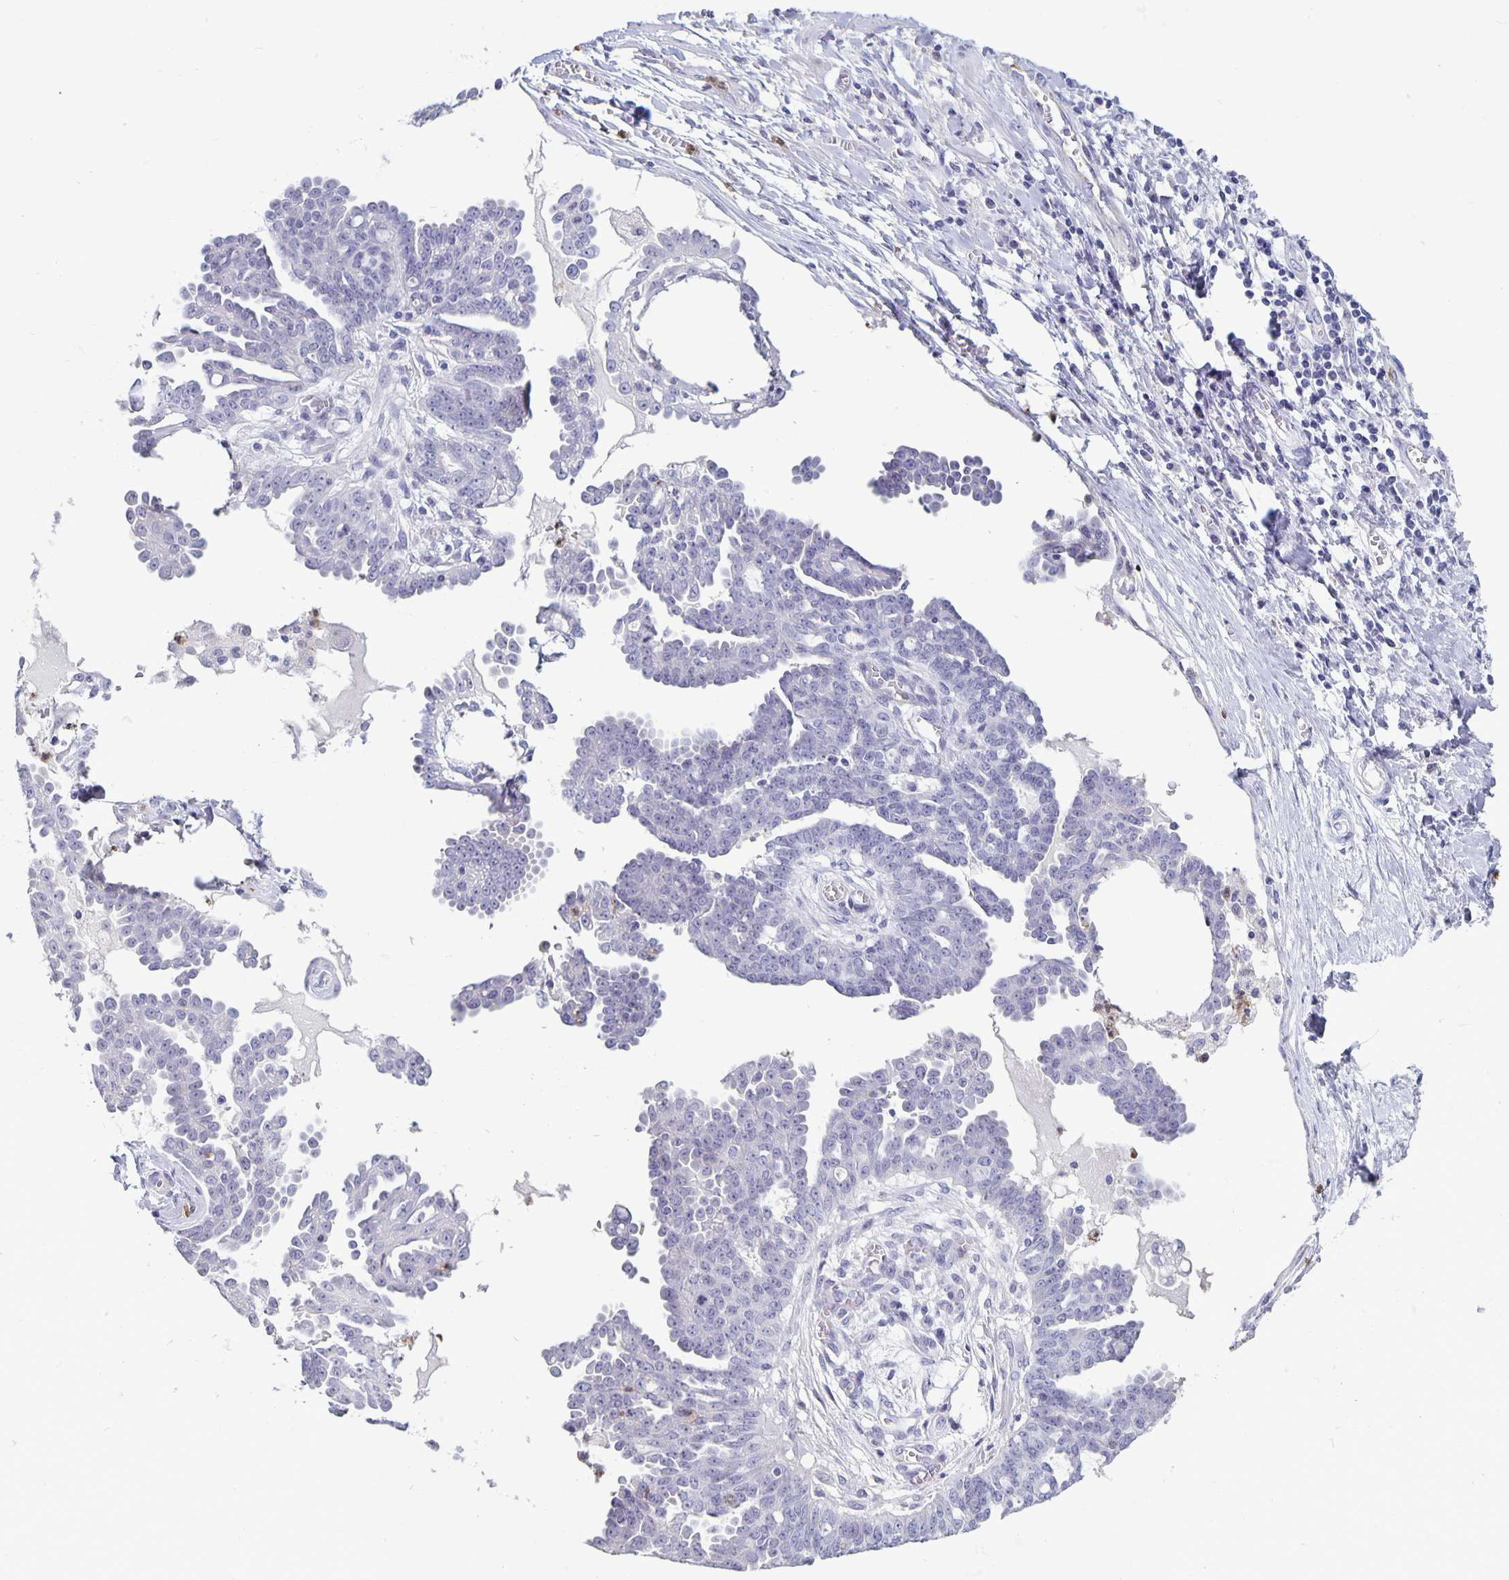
{"staining": {"intensity": "negative", "quantity": "none", "location": "none"}, "tissue": "ovarian cancer", "cell_type": "Tumor cells", "image_type": "cancer", "snomed": [{"axis": "morphology", "description": "Cystadenocarcinoma, serous, NOS"}, {"axis": "topography", "description": "Ovary"}], "caption": "Tumor cells are negative for brown protein staining in ovarian cancer (serous cystadenocarcinoma). (Brightfield microscopy of DAB IHC at high magnification).", "gene": "PLCB3", "patient": {"sex": "female", "age": 71}}